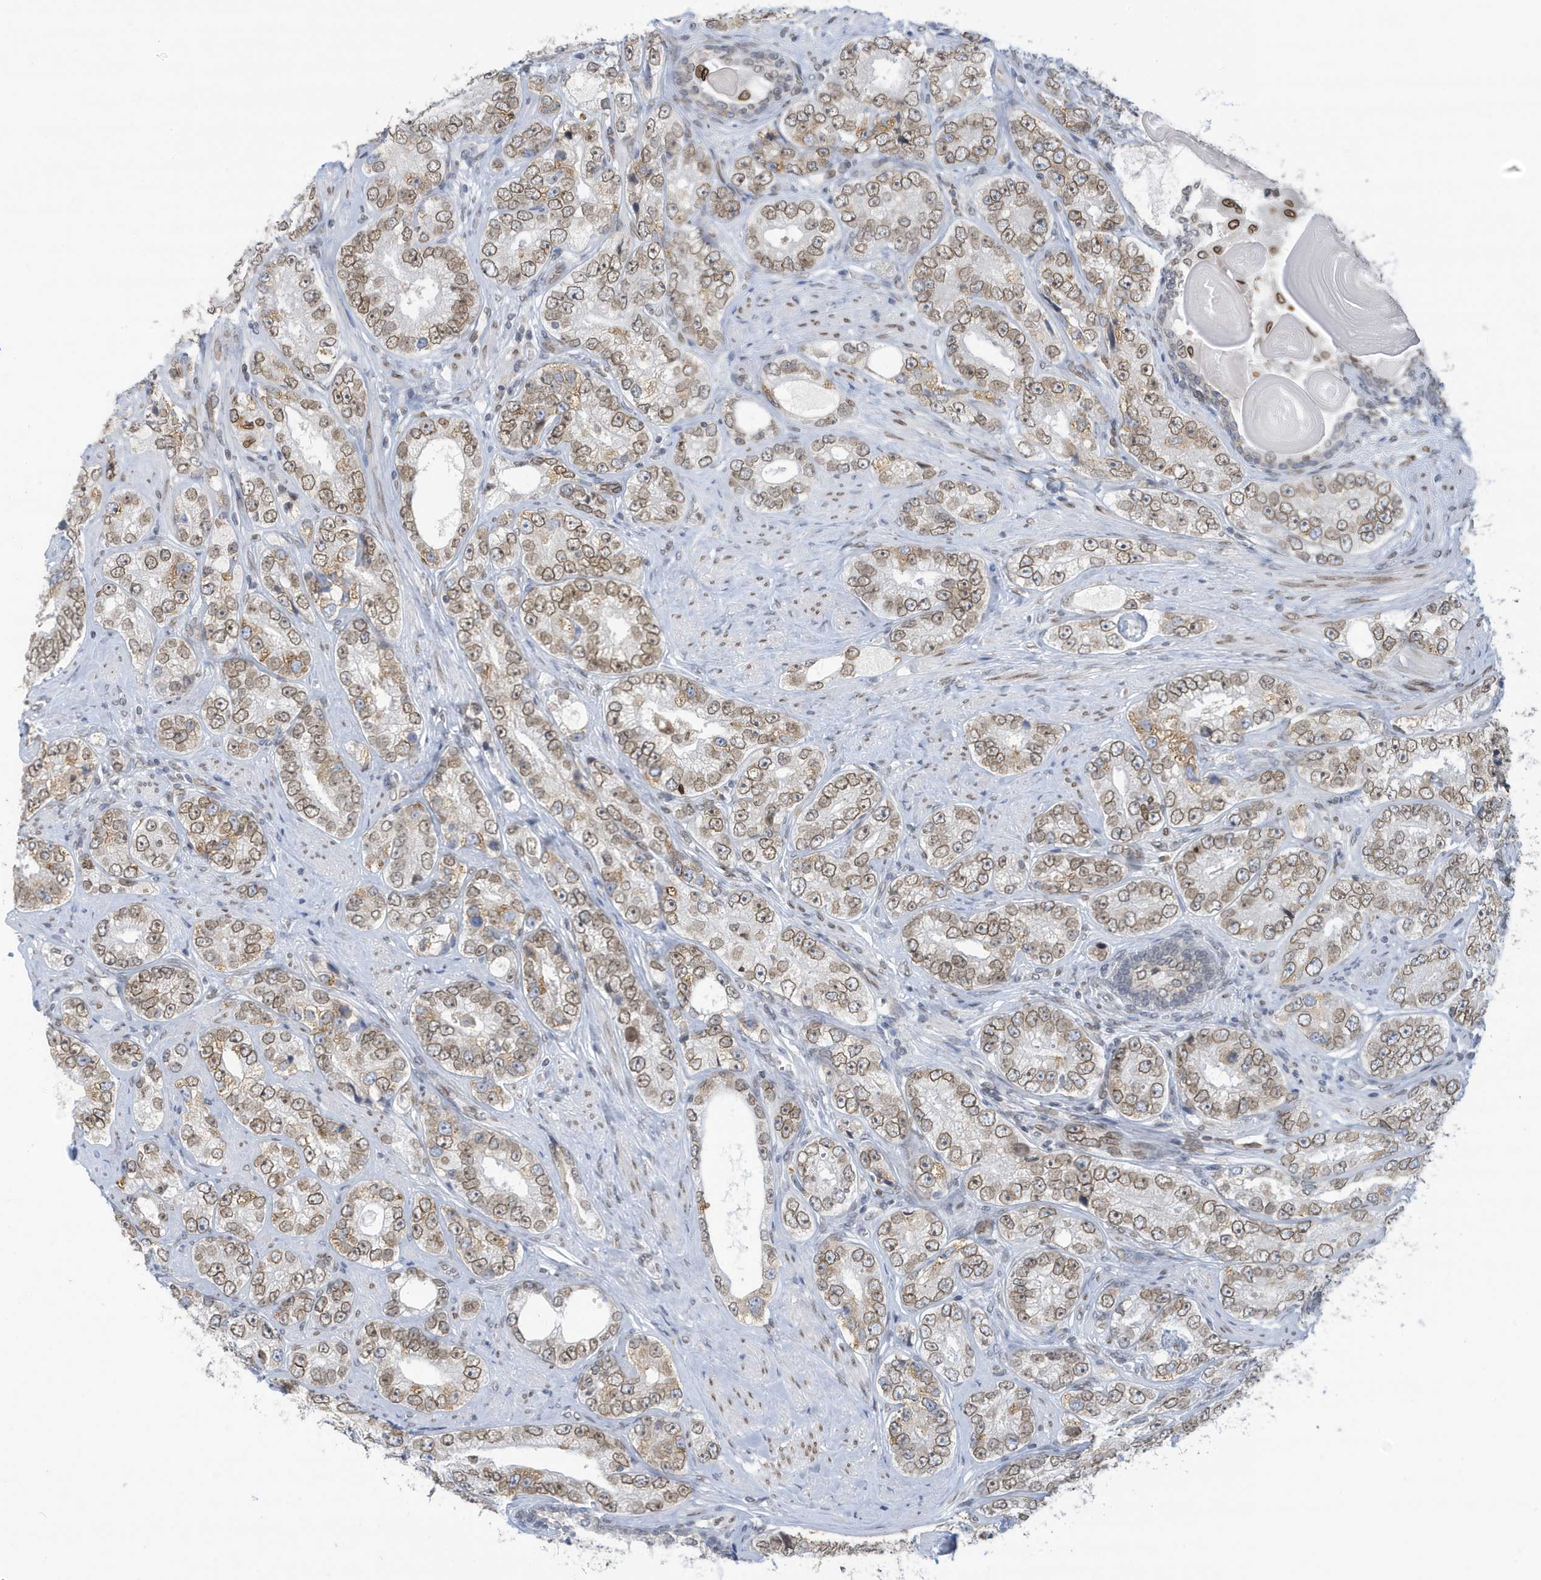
{"staining": {"intensity": "moderate", "quantity": ">75%", "location": "cytoplasmic/membranous,nuclear"}, "tissue": "prostate cancer", "cell_type": "Tumor cells", "image_type": "cancer", "snomed": [{"axis": "morphology", "description": "Adenocarcinoma, High grade"}, {"axis": "topography", "description": "Prostate"}], "caption": "Immunohistochemistry (DAB) staining of prostate cancer (high-grade adenocarcinoma) shows moderate cytoplasmic/membranous and nuclear protein positivity in about >75% of tumor cells. (DAB (3,3'-diaminobenzidine) IHC with brightfield microscopy, high magnification).", "gene": "PCYT1A", "patient": {"sex": "male", "age": 56}}